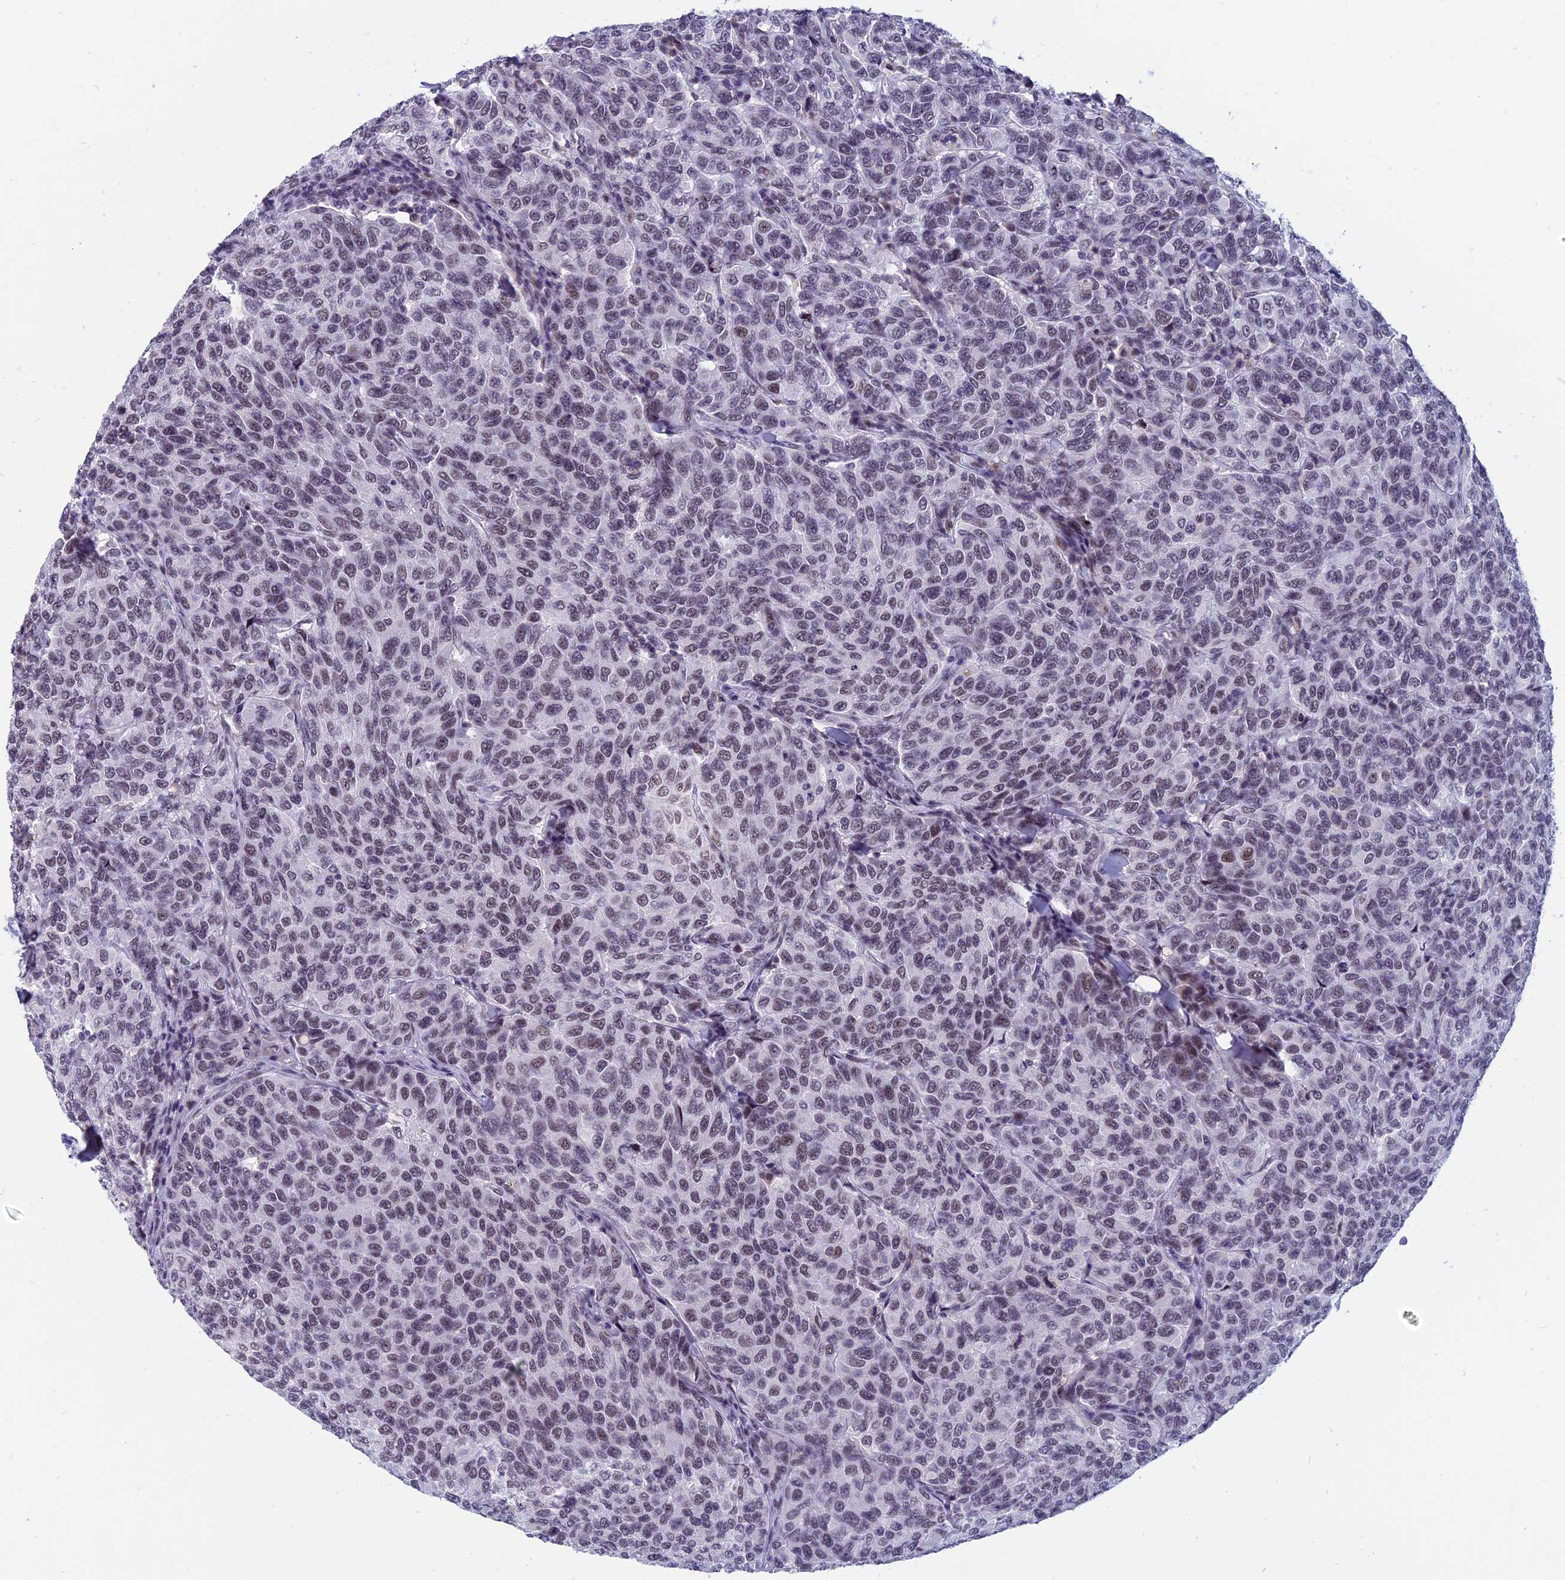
{"staining": {"intensity": "negative", "quantity": "none", "location": "none"}, "tissue": "breast cancer", "cell_type": "Tumor cells", "image_type": "cancer", "snomed": [{"axis": "morphology", "description": "Duct carcinoma"}, {"axis": "topography", "description": "Breast"}], "caption": "This is an immunohistochemistry histopathology image of breast cancer (infiltrating ductal carcinoma). There is no staining in tumor cells.", "gene": "CDC7", "patient": {"sex": "female", "age": 55}}